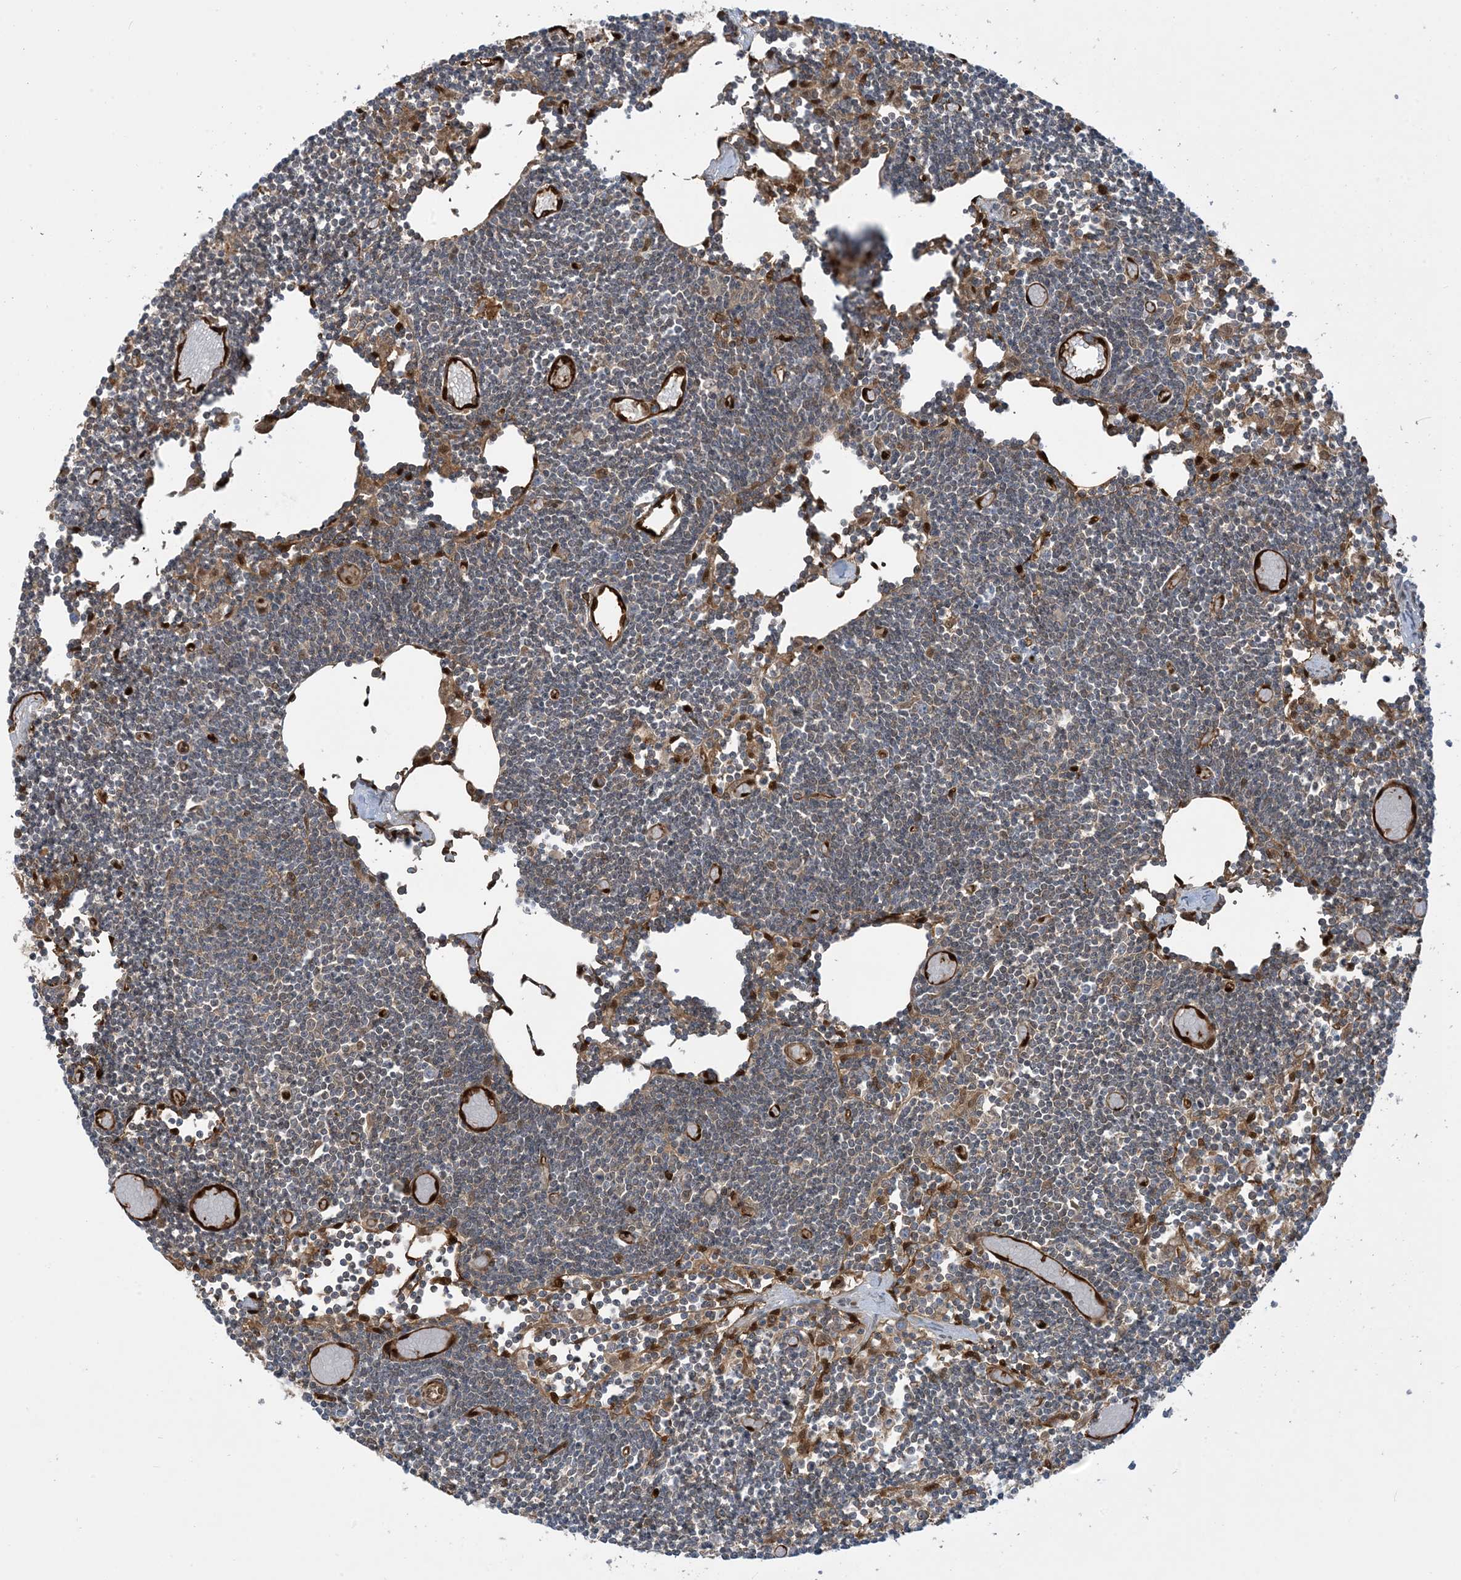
{"staining": {"intensity": "negative", "quantity": "none", "location": "none"}, "tissue": "lymph node", "cell_type": "Germinal center cells", "image_type": "normal", "snomed": [{"axis": "morphology", "description": "Normal tissue, NOS"}, {"axis": "topography", "description": "Lymph node"}], "caption": "Lymph node stained for a protein using immunohistochemistry exhibits no expression germinal center cells.", "gene": "PPM1F", "patient": {"sex": "female", "age": 11}}